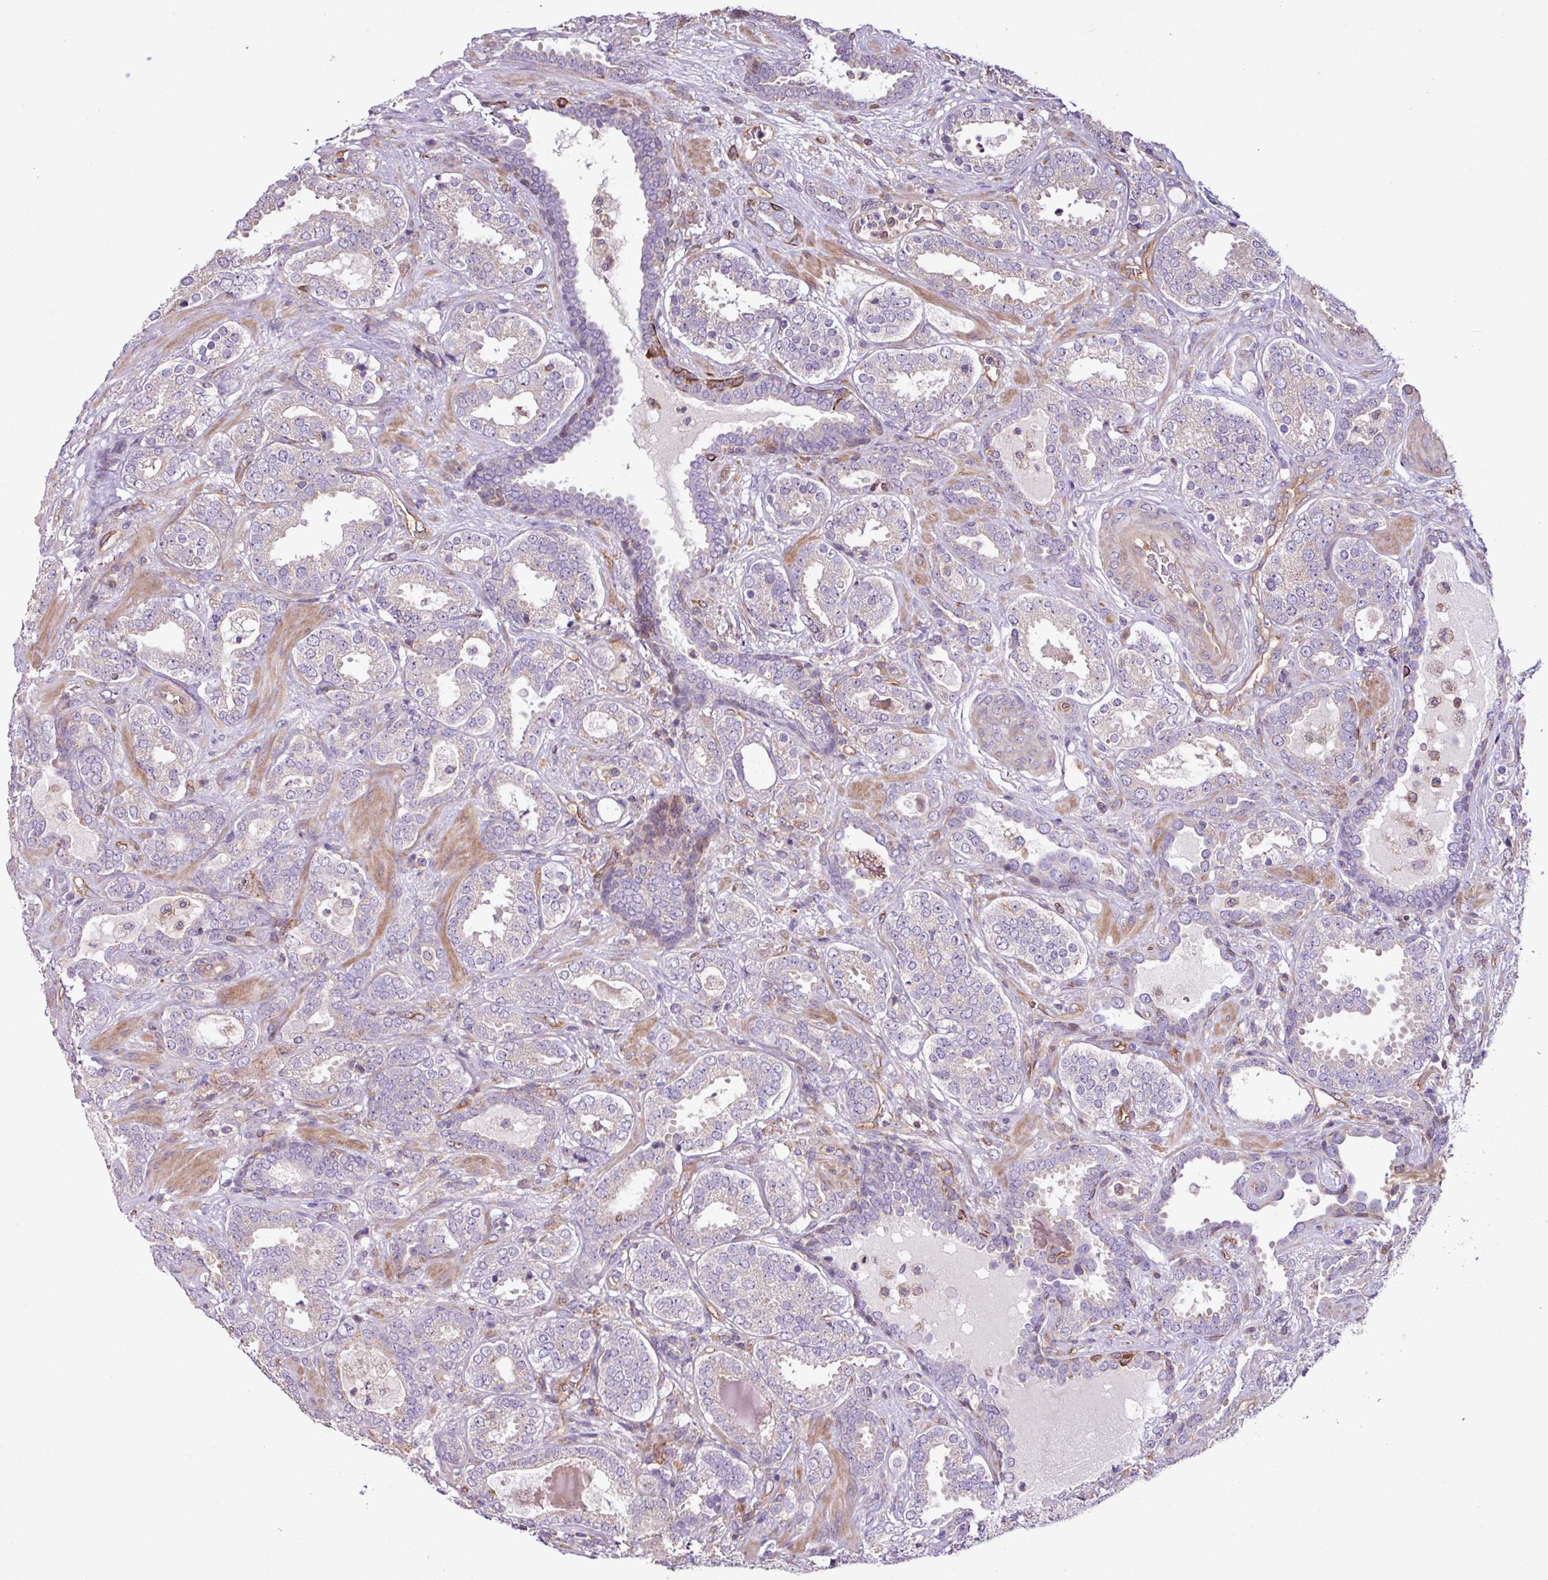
{"staining": {"intensity": "weak", "quantity": "<25%", "location": "cytoplasmic/membranous"}, "tissue": "prostate cancer", "cell_type": "Tumor cells", "image_type": "cancer", "snomed": [{"axis": "morphology", "description": "Adenocarcinoma, High grade"}, {"axis": "topography", "description": "Prostate"}], "caption": "High-grade adenocarcinoma (prostate) stained for a protein using immunohistochemistry (IHC) reveals no staining tumor cells.", "gene": "ZNF106", "patient": {"sex": "male", "age": 65}}